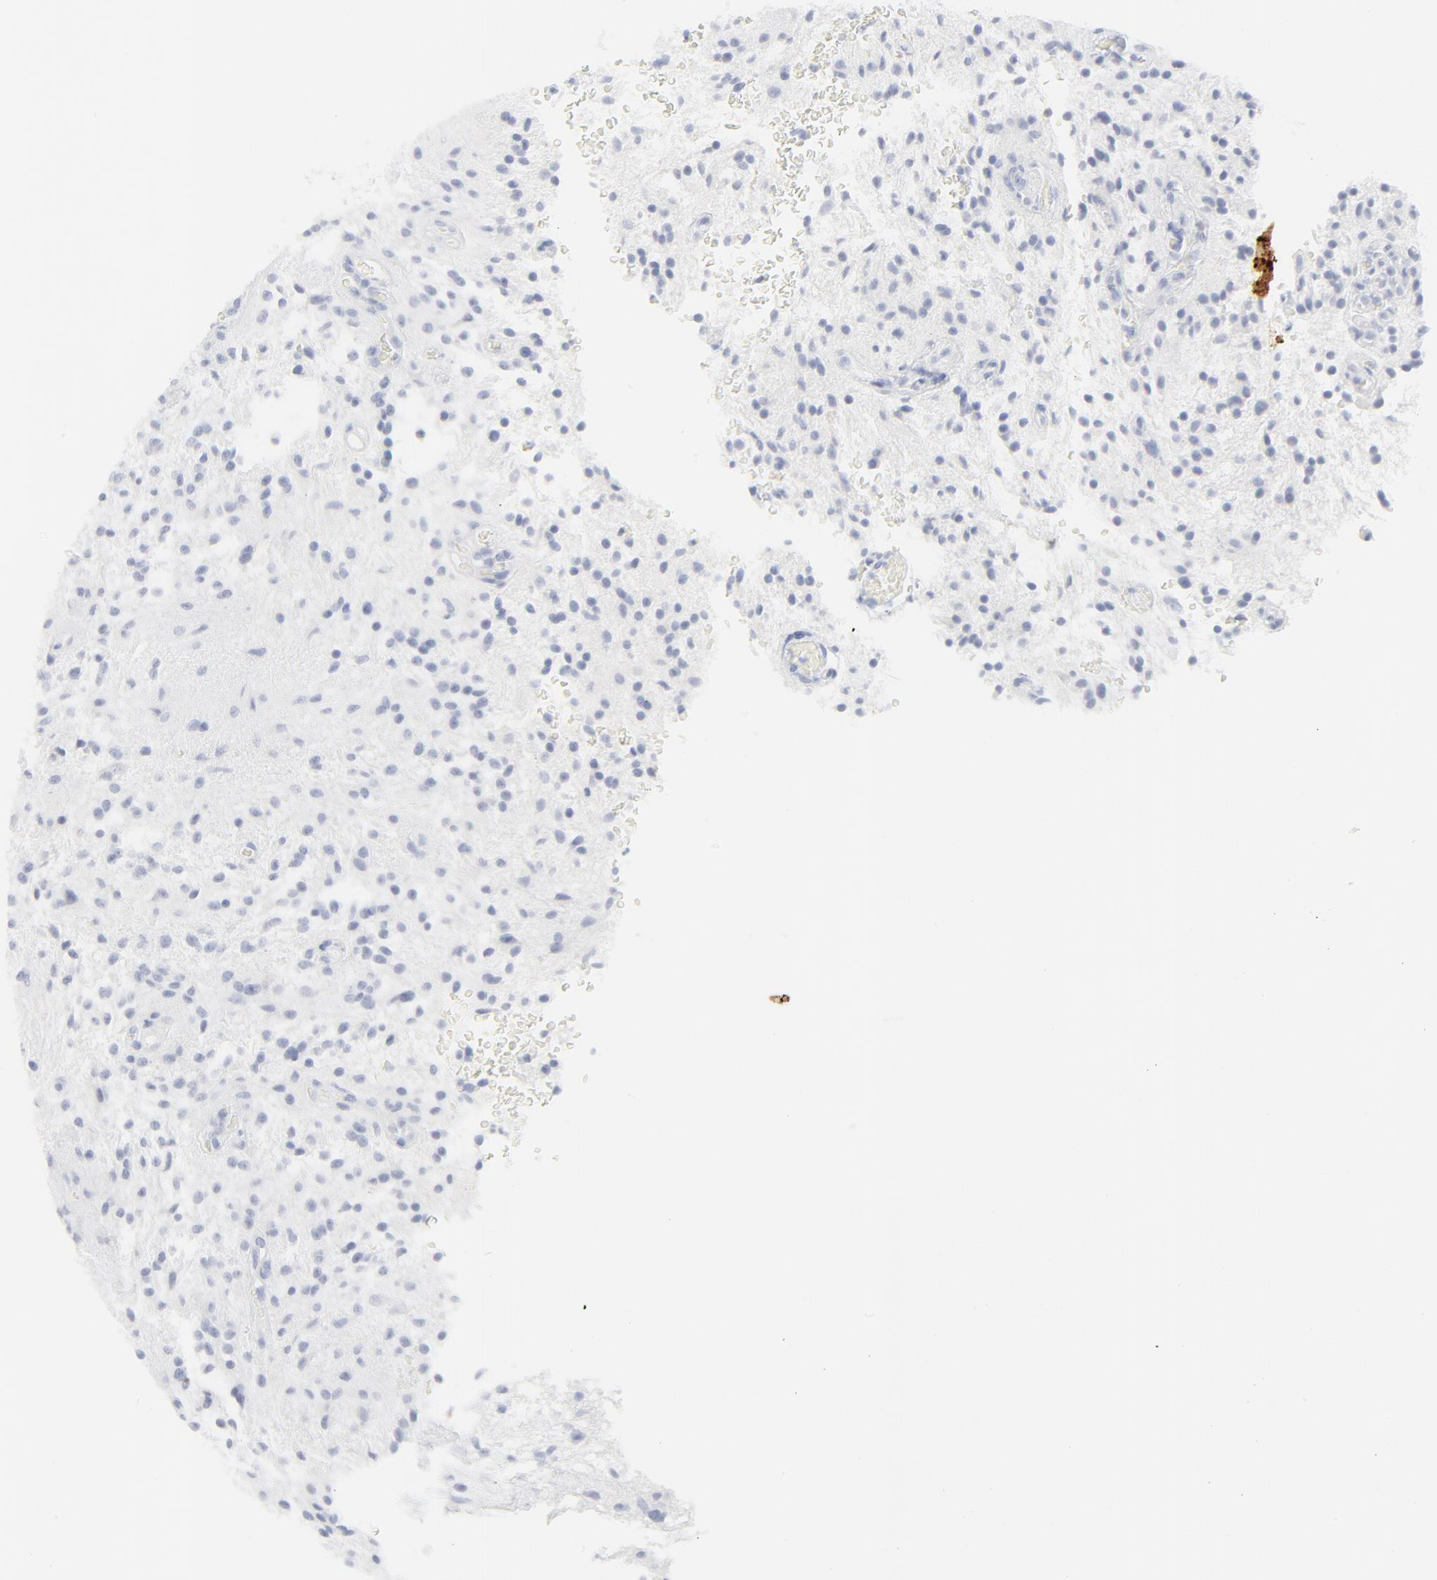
{"staining": {"intensity": "negative", "quantity": "none", "location": "none"}, "tissue": "glioma", "cell_type": "Tumor cells", "image_type": "cancer", "snomed": [{"axis": "morphology", "description": "Glioma, malignant, NOS"}, {"axis": "topography", "description": "Cerebellum"}], "caption": "Tumor cells are negative for protein expression in human glioma.", "gene": "CCR7", "patient": {"sex": "female", "age": 10}}